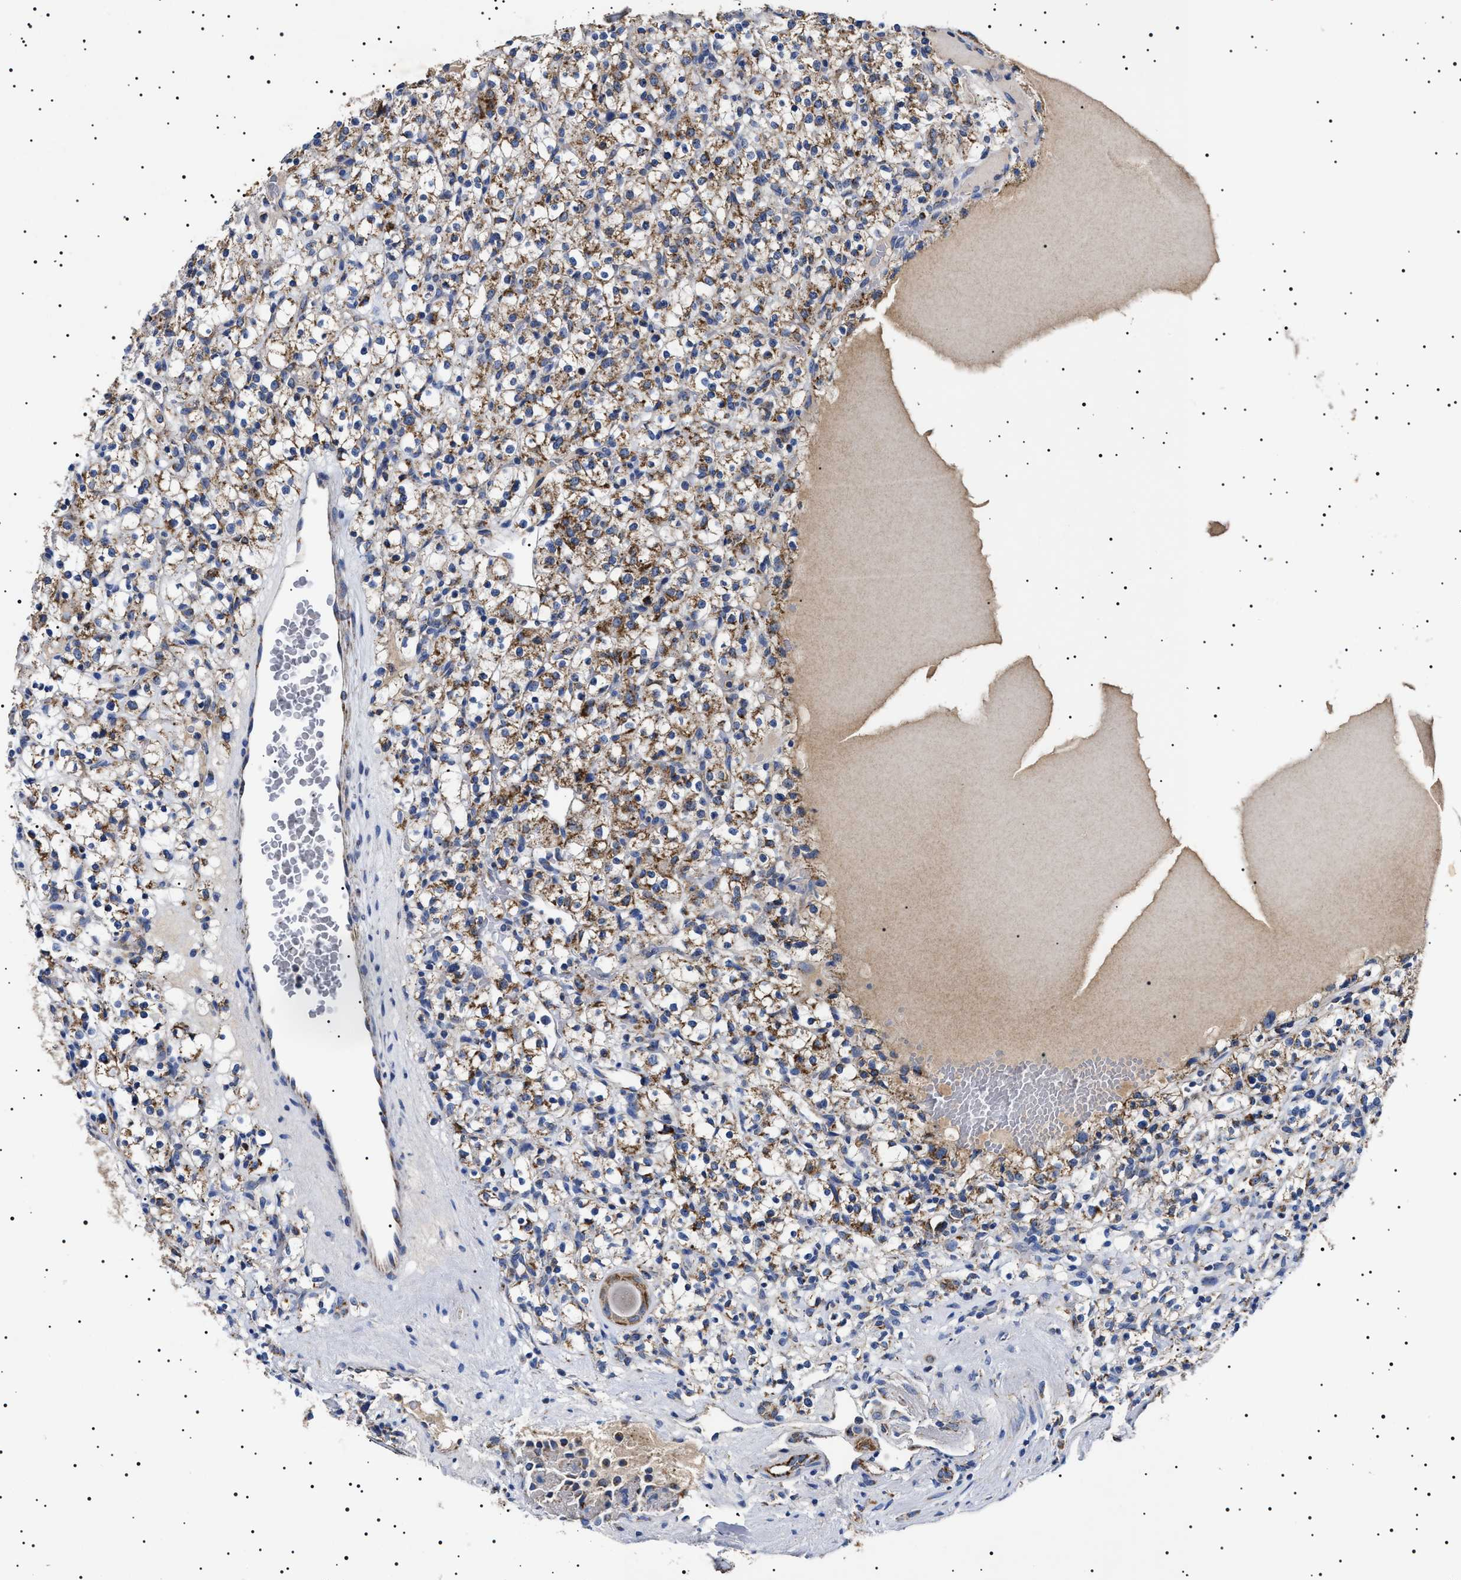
{"staining": {"intensity": "moderate", "quantity": "25%-75%", "location": "cytoplasmic/membranous"}, "tissue": "renal cancer", "cell_type": "Tumor cells", "image_type": "cancer", "snomed": [{"axis": "morphology", "description": "Normal tissue, NOS"}, {"axis": "morphology", "description": "Adenocarcinoma, NOS"}, {"axis": "topography", "description": "Kidney"}], "caption": "Renal cancer stained with a brown dye exhibits moderate cytoplasmic/membranous positive expression in about 25%-75% of tumor cells.", "gene": "CHRDL2", "patient": {"sex": "female", "age": 72}}